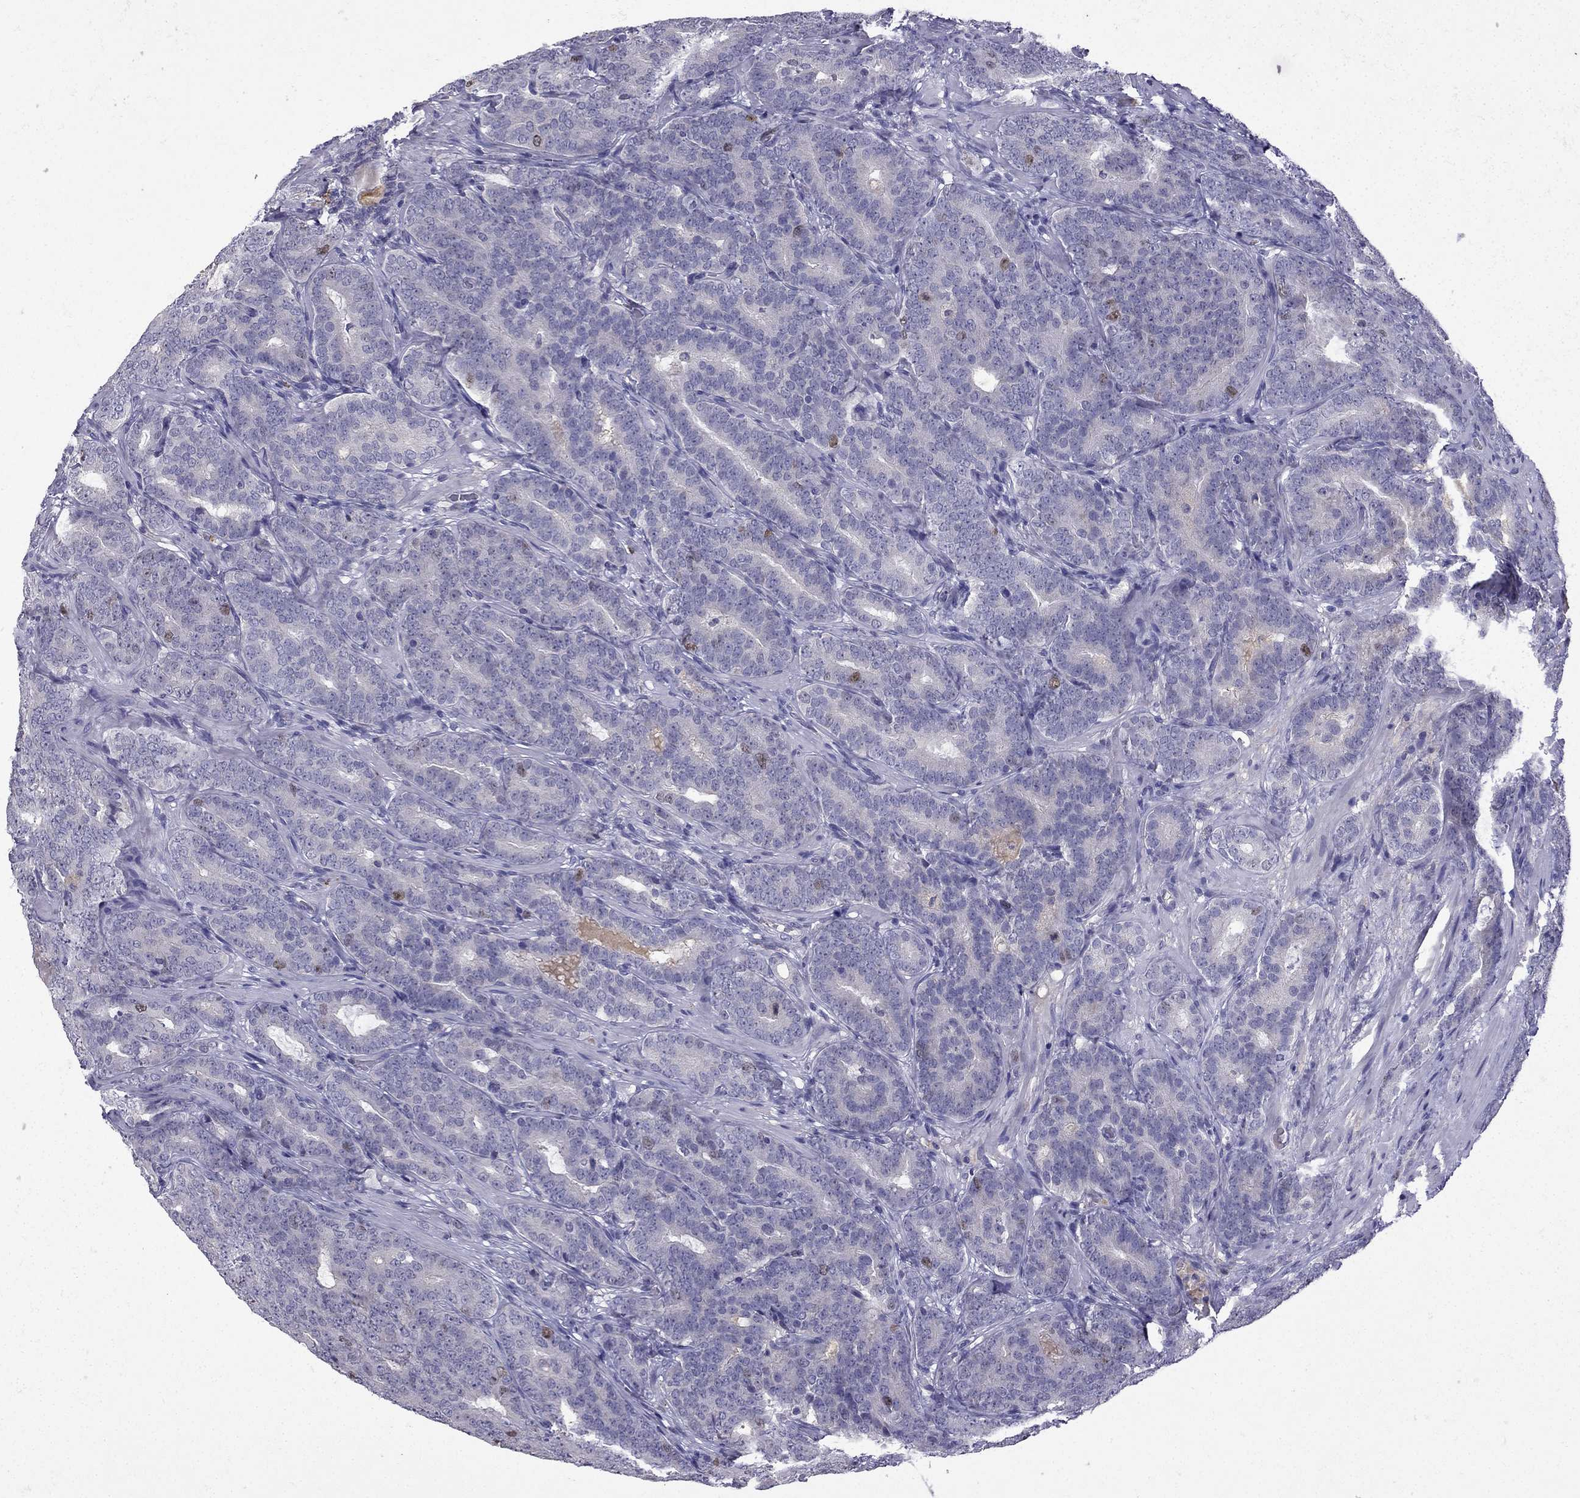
{"staining": {"intensity": "moderate", "quantity": "<25%", "location": "nuclear"}, "tissue": "prostate cancer", "cell_type": "Tumor cells", "image_type": "cancer", "snomed": [{"axis": "morphology", "description": "Adenocarcinoma, NOS"}, {"axis": "topography", "description": "Prostate"}], "caption": "A histopathology image of human prostate cancer (adenocarcinoma) stained for a protein demonstrates moderate nuclear brown staining in tumor cells. Immunohistochemistry (ihc) stains the protein of interest in brown and the nuclei are stained blue.", "gene": "UHRF1", "patient": {"sex": "male", "age": 71}}